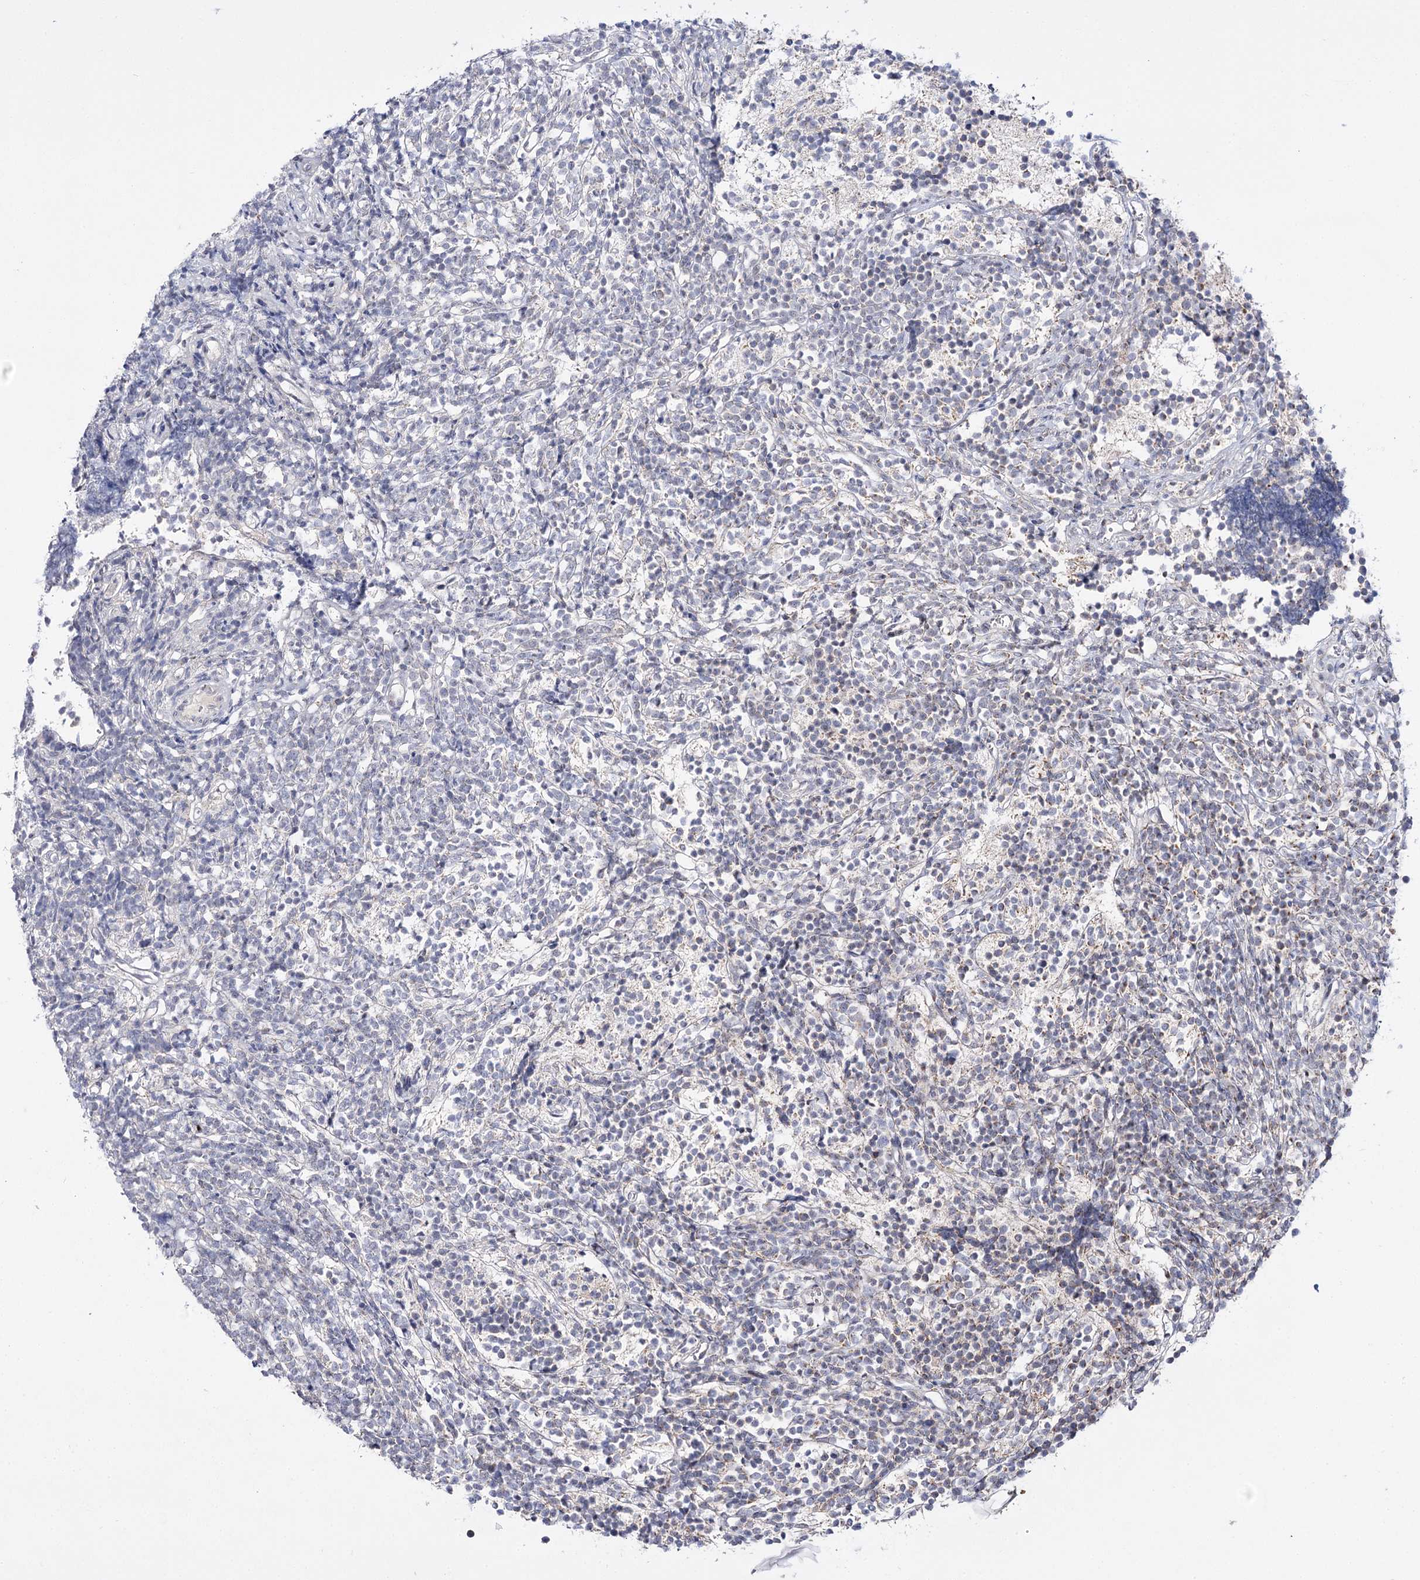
{"staining": {"intensity": "negative", "quantity": "none", "location": "none"}, "tissue": "glioma", "cell_type": "Tumor cells", "image_type": "cancer", "snomed": [{"axis": "morphology", "description": "Glioma, malignant, Low grade"}, {"axis": "topography", "description": "Brain"}], "caption": "This is an IHC photomicrograph of glioma. There is no expression in tumor cells.", "gene": "C11orf80", "patient": {"sex": "female", "age": 1}}